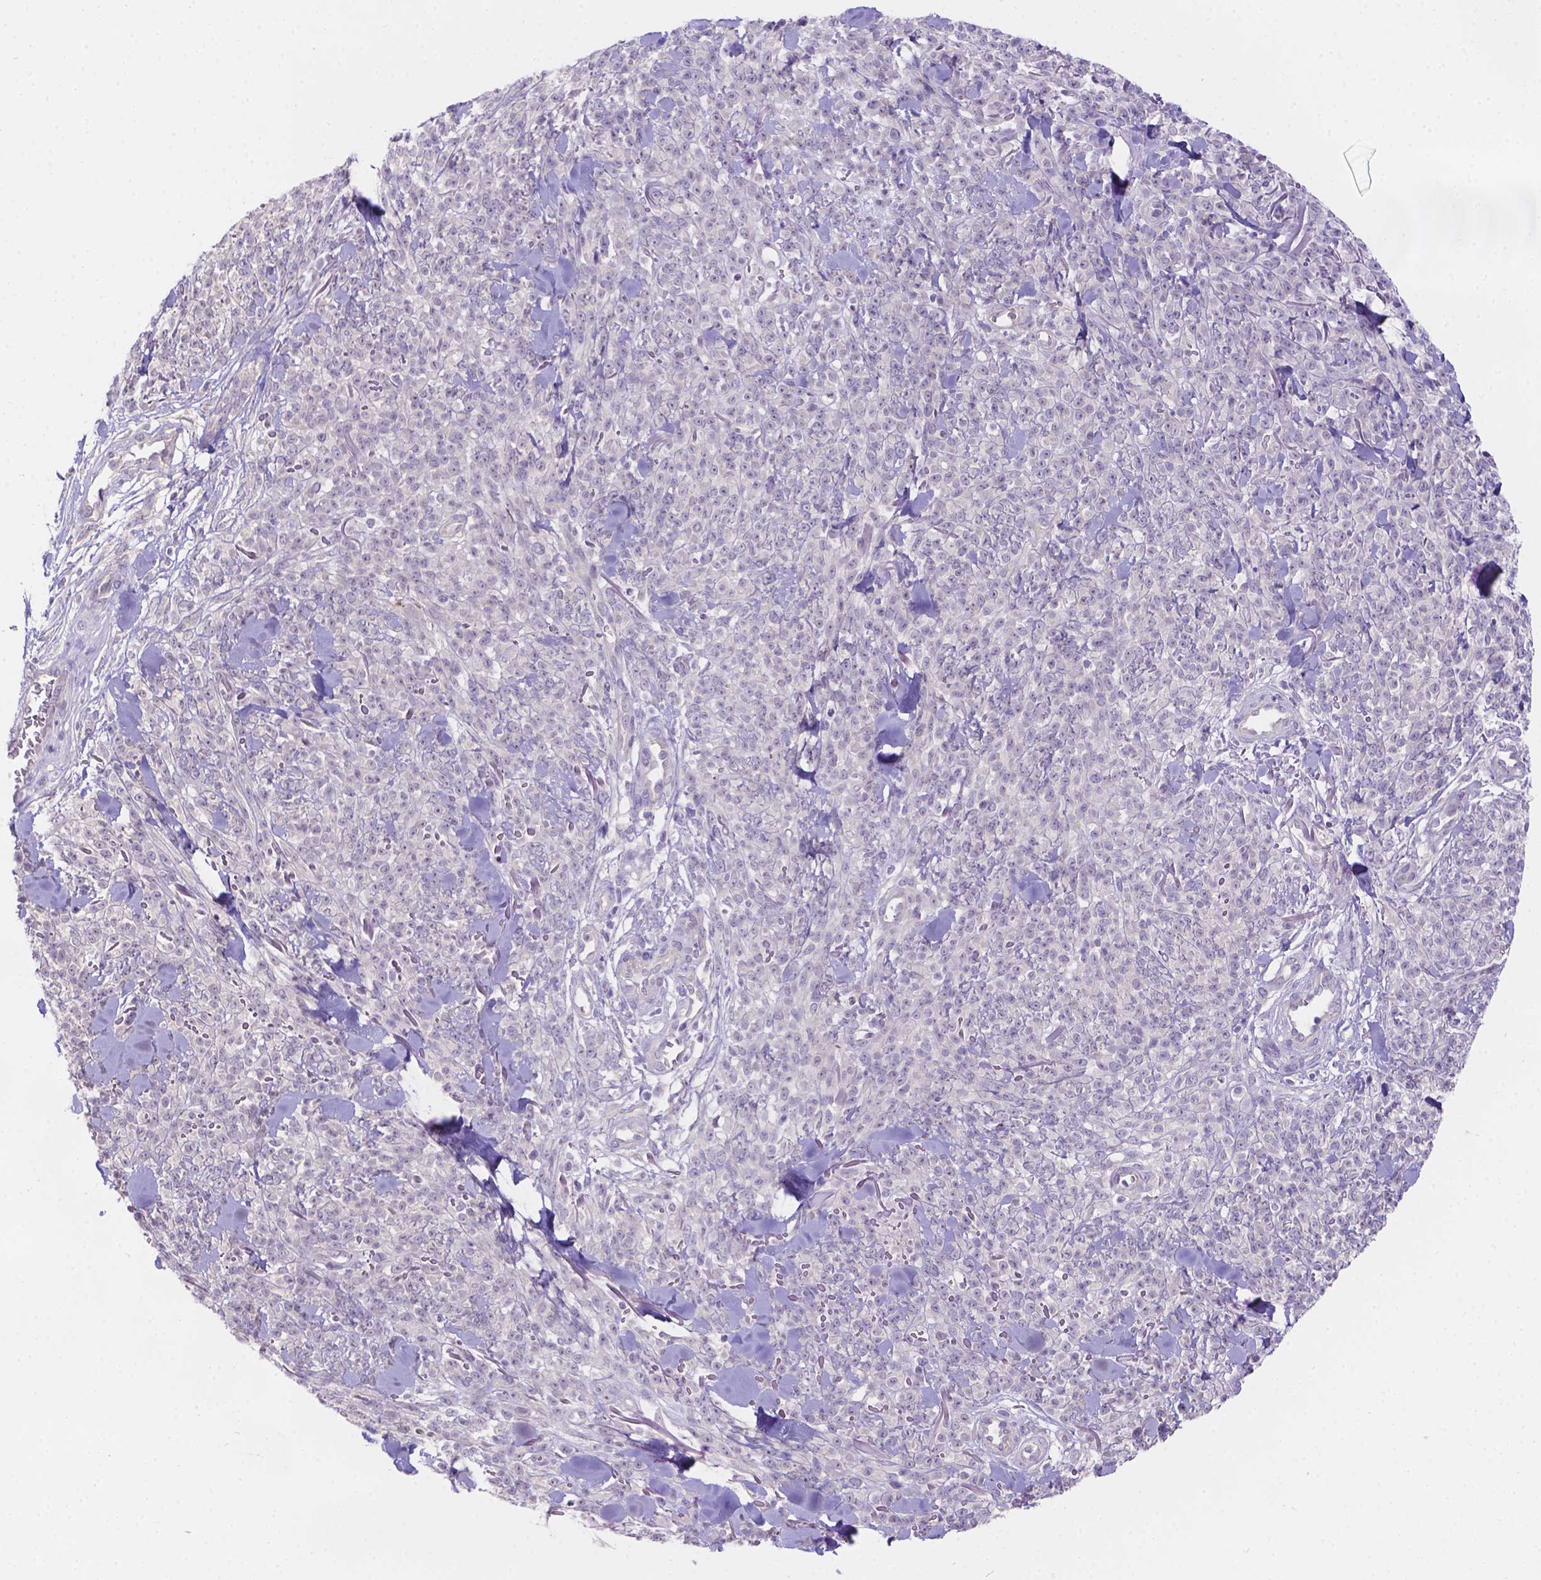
{"staining": {"intensity": "negative", "quantity": "none", "location": "none"}, "tissue": "melanoma", "cell_type": "Tumor cells", "image_type": "cancer", "snomed": [{"axis": "morphology", "description": "Malignant melanoma, NOS"}, {"axis": "topography", "description": "Skin"}, {"axis": "topography", "description": "Skin of trunk"}], "caption": "Malignant melanoma was stained to show a protein in brown. There is no significant positivity in tumor cells.", "gene": "CD96", "patient": {"sex": "male", "age": 74}}